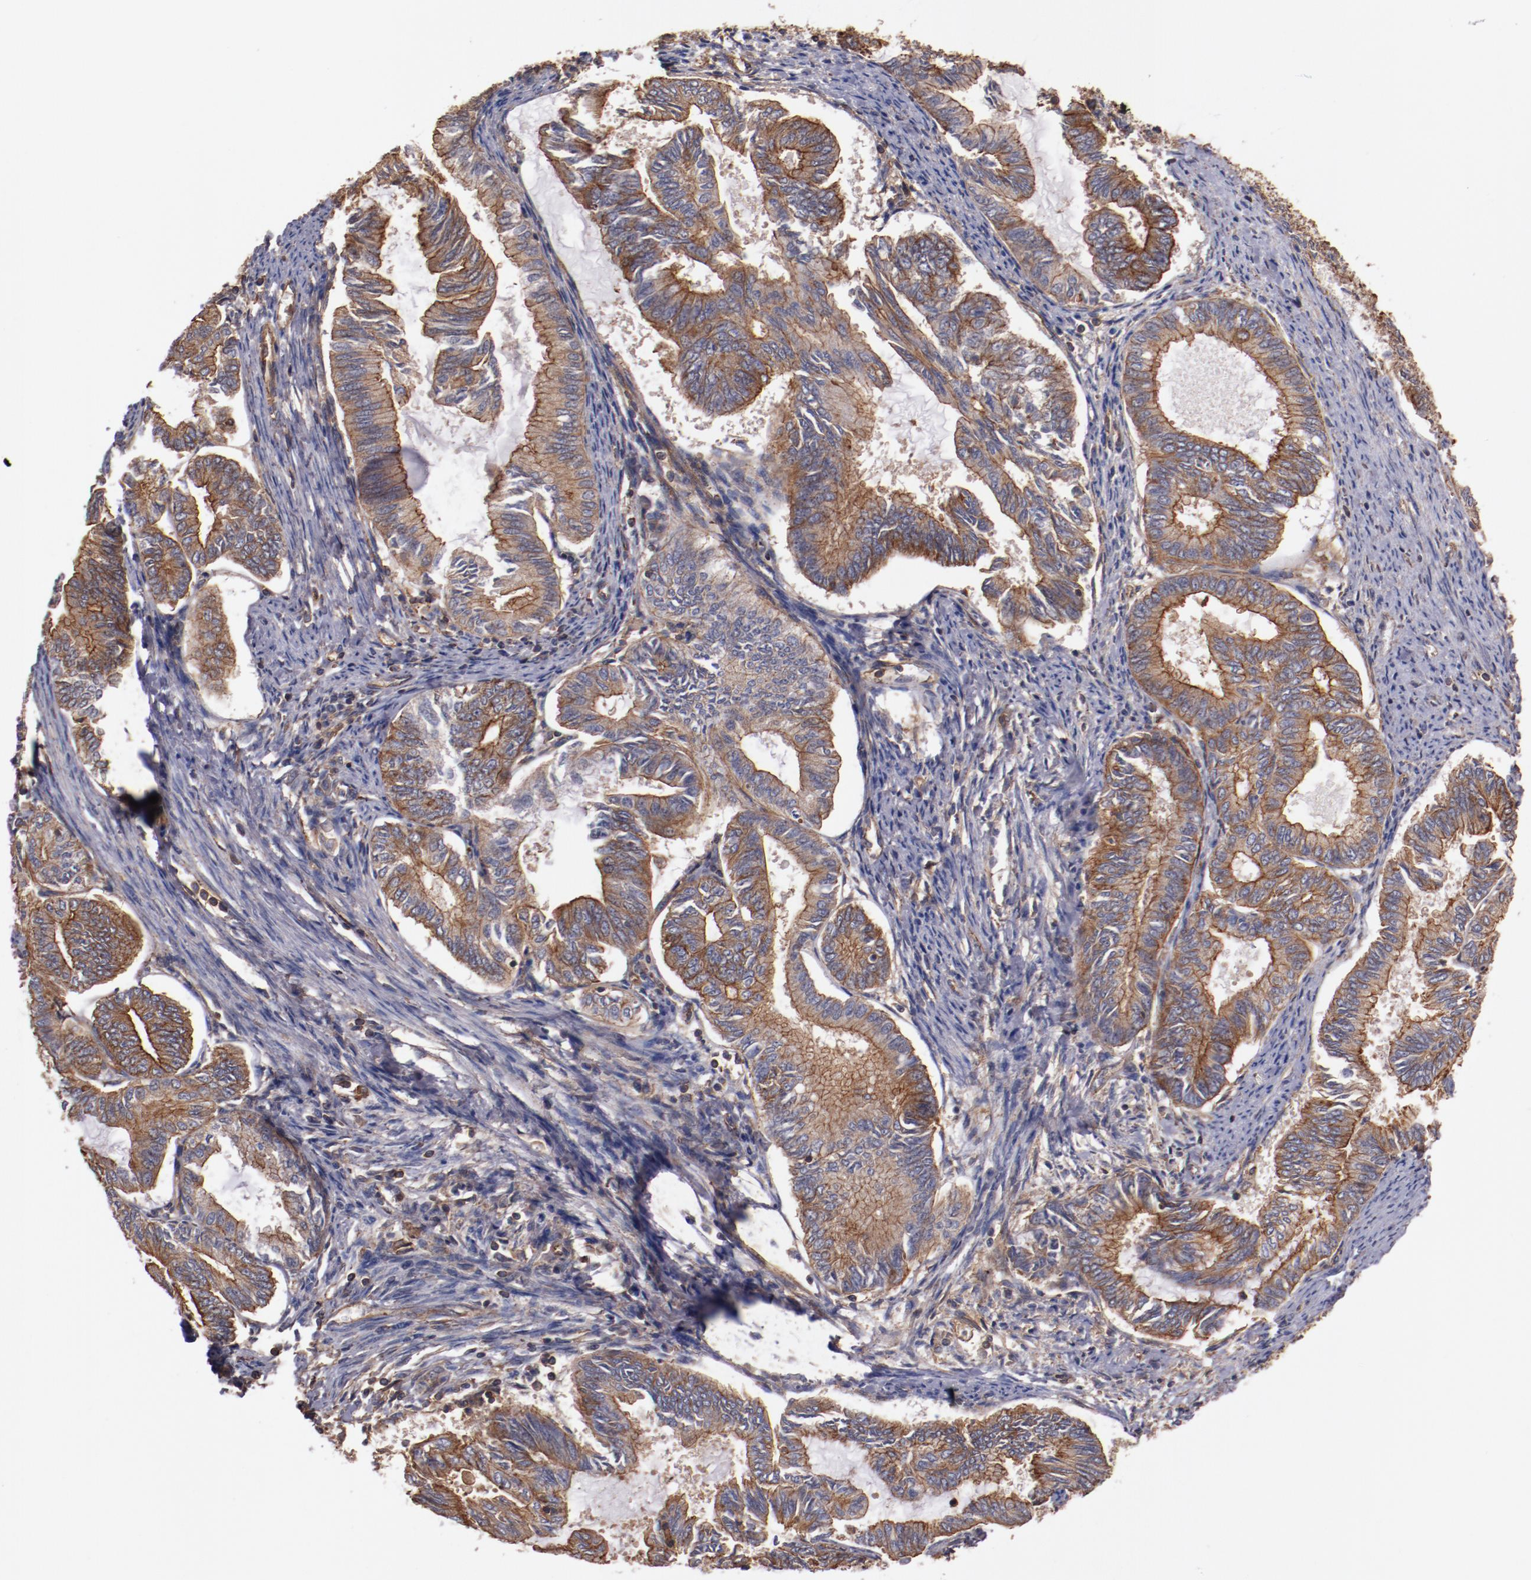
{"staining": {"intensity": "strong", "quantity": ">75%", "location": "cytoplasmic/membranous"}, "tissue": "endometrial cancer", "cell_type": "Tumor cells", "image_type": "cancer", "snomed": [{"axis": "morphology", "description": "Adenocarcinoma, NOS"}, {"axis": "topography", "description": "Endometrium"}], "caption": "Immunohistochemical staining of human endometrial cancer shows high levels of strong cytoplasmic/membranous expression in about >75% of tumor cells. Using DAB (brown) and hematoxylin (blue) stains, captured at high magnification using brightfield microscopy.", "gene": "TMOD3", "patient": {"sex": "female", "age": 86}}